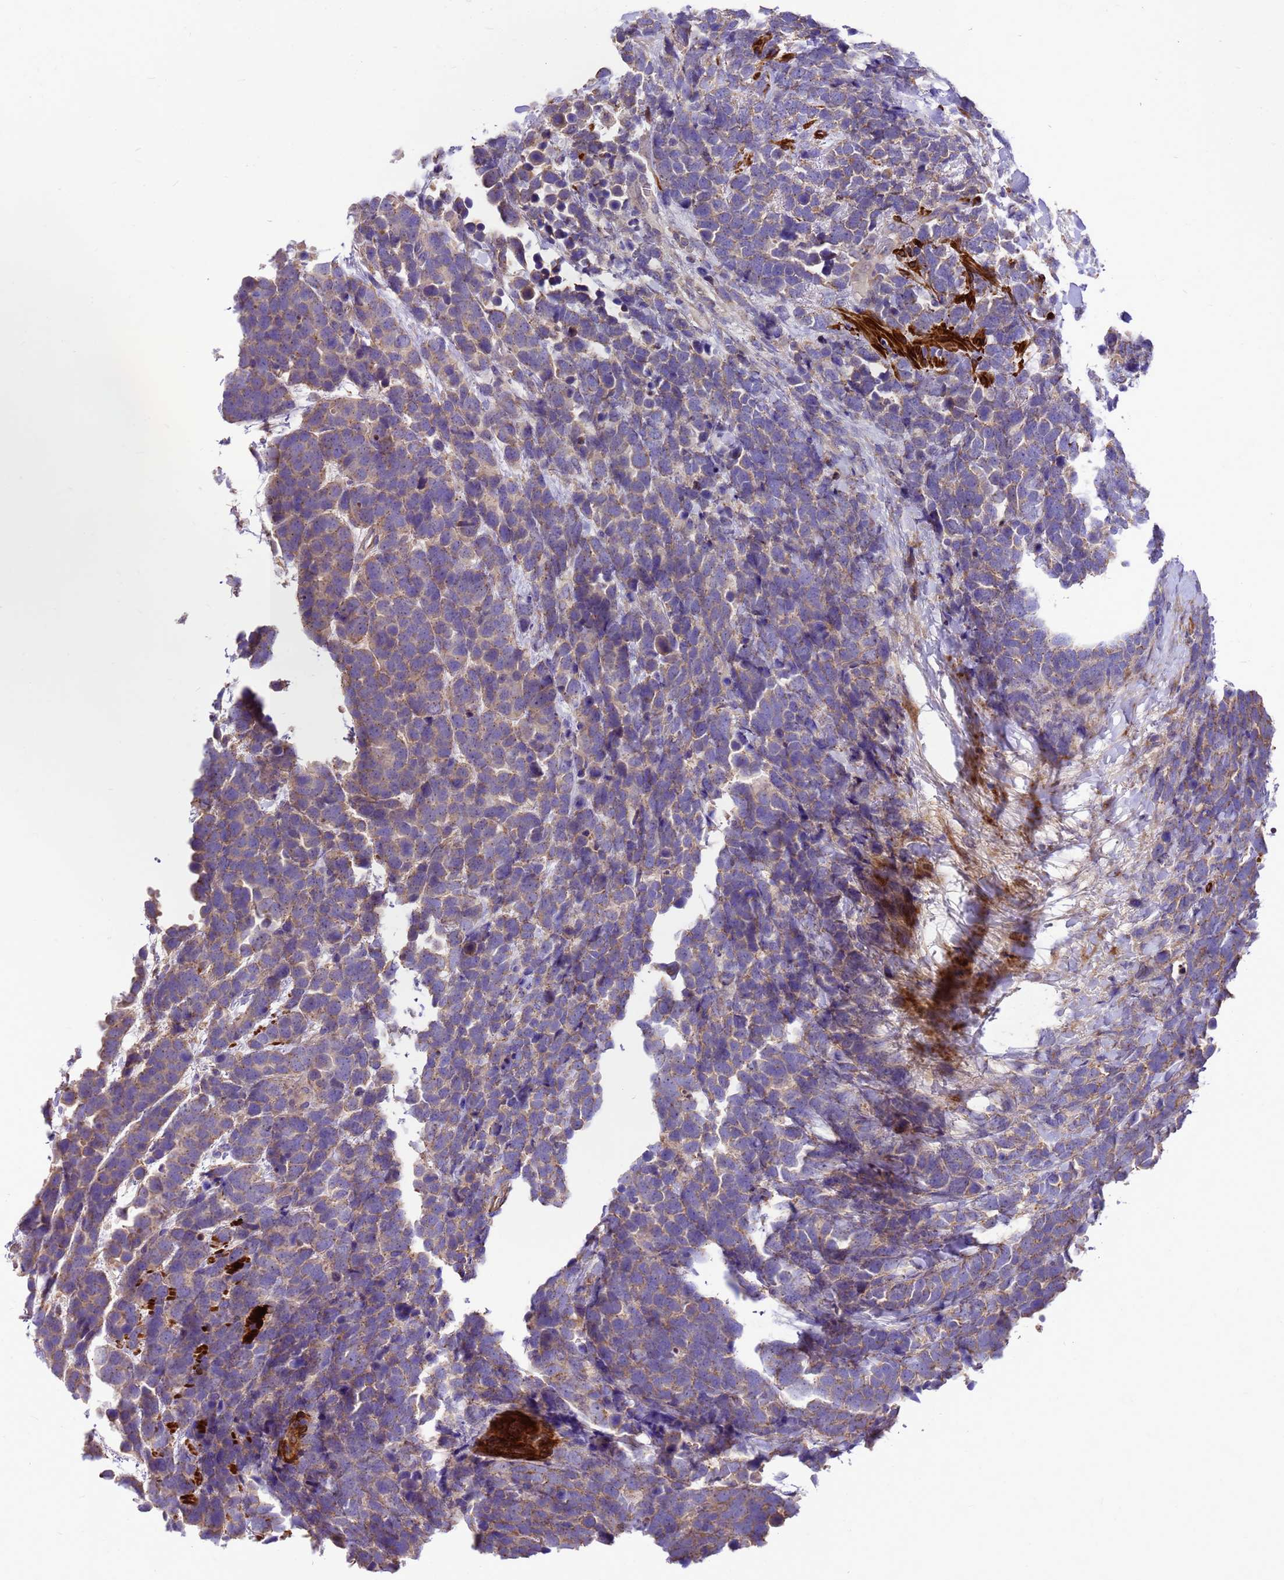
{"staining": {"intensity": "weak", "quantity": "25%-75%", "location": "cytoplasmic/membranous"}, "tissue": "urothelial cancer", "cell_type": "Tumor cells", "image_type": "cancer", "snomed": [{"axis": "morphology", "description": "Urothelial carcinoma, High grade"}, {"axis": "topography", "description": "Urinary bladder"}], "caption": "High-grade urothelial carcinoma stained with DAB immunohistochemistry demonstrates low levels of weak cytoplasmic/membranous staining in about 25%-75% of tumor cells.", "gene": "POP7", "patient": {"sex": "female", "age": 82}}